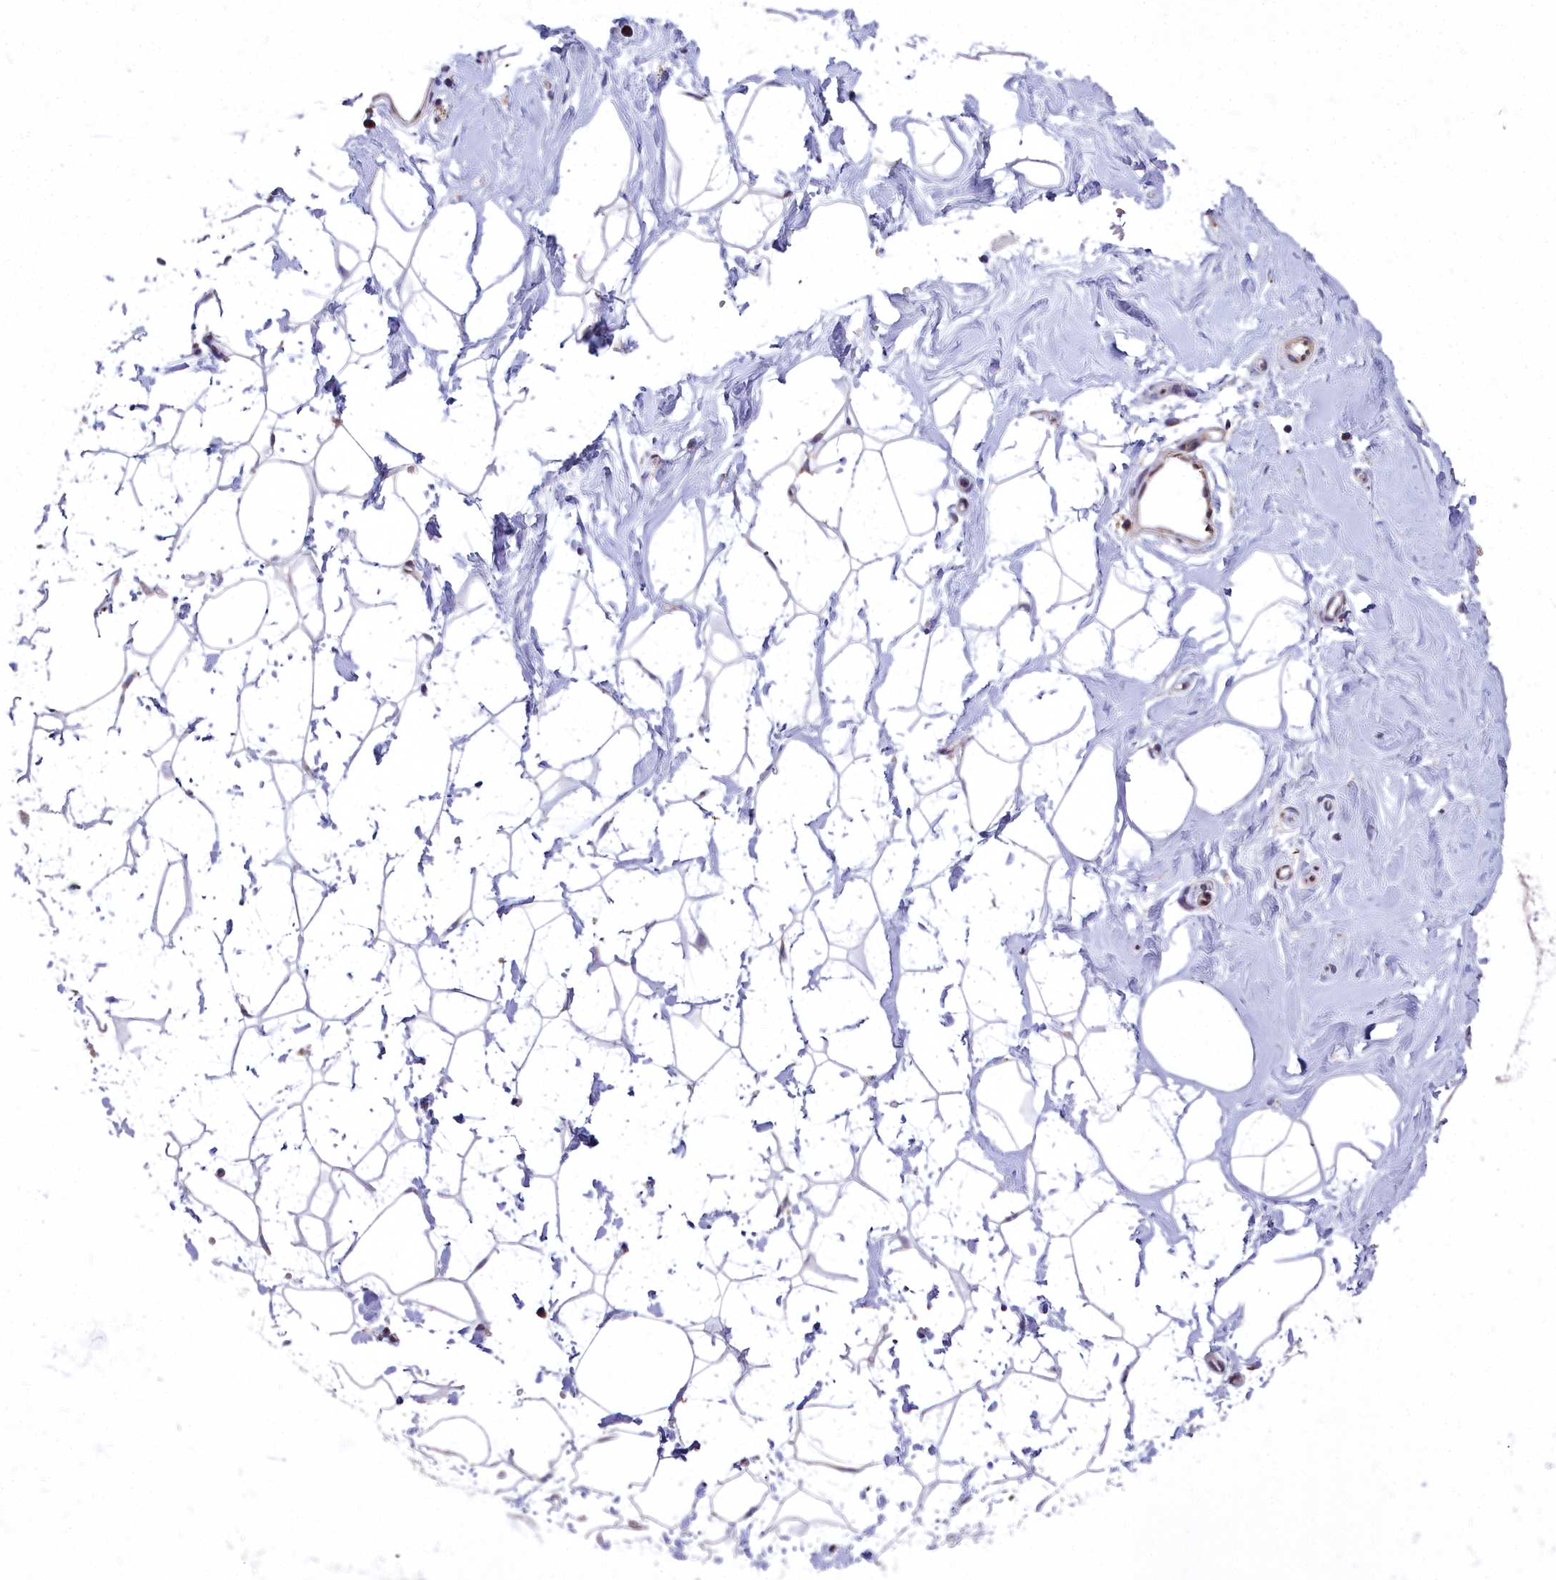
{"staining": {"intensity": "negative", "quantity": "none", "location": "none"}, "tissue": "breast", "cell_type": "Adipocytes", "image_type": "normal", "snomed": [{"axis": "morphology", "description": "Normal tissue, NOS"}, {"axis": "morphology", "description": "Adenoma, NOS"}, {"axis": "topography", "description": "Breast"}], "caption": "Adipocytes show no significant staining in unremarkable breast.", "gene": "ABCB8", "patient": {"sex": "female", "age": 23}}